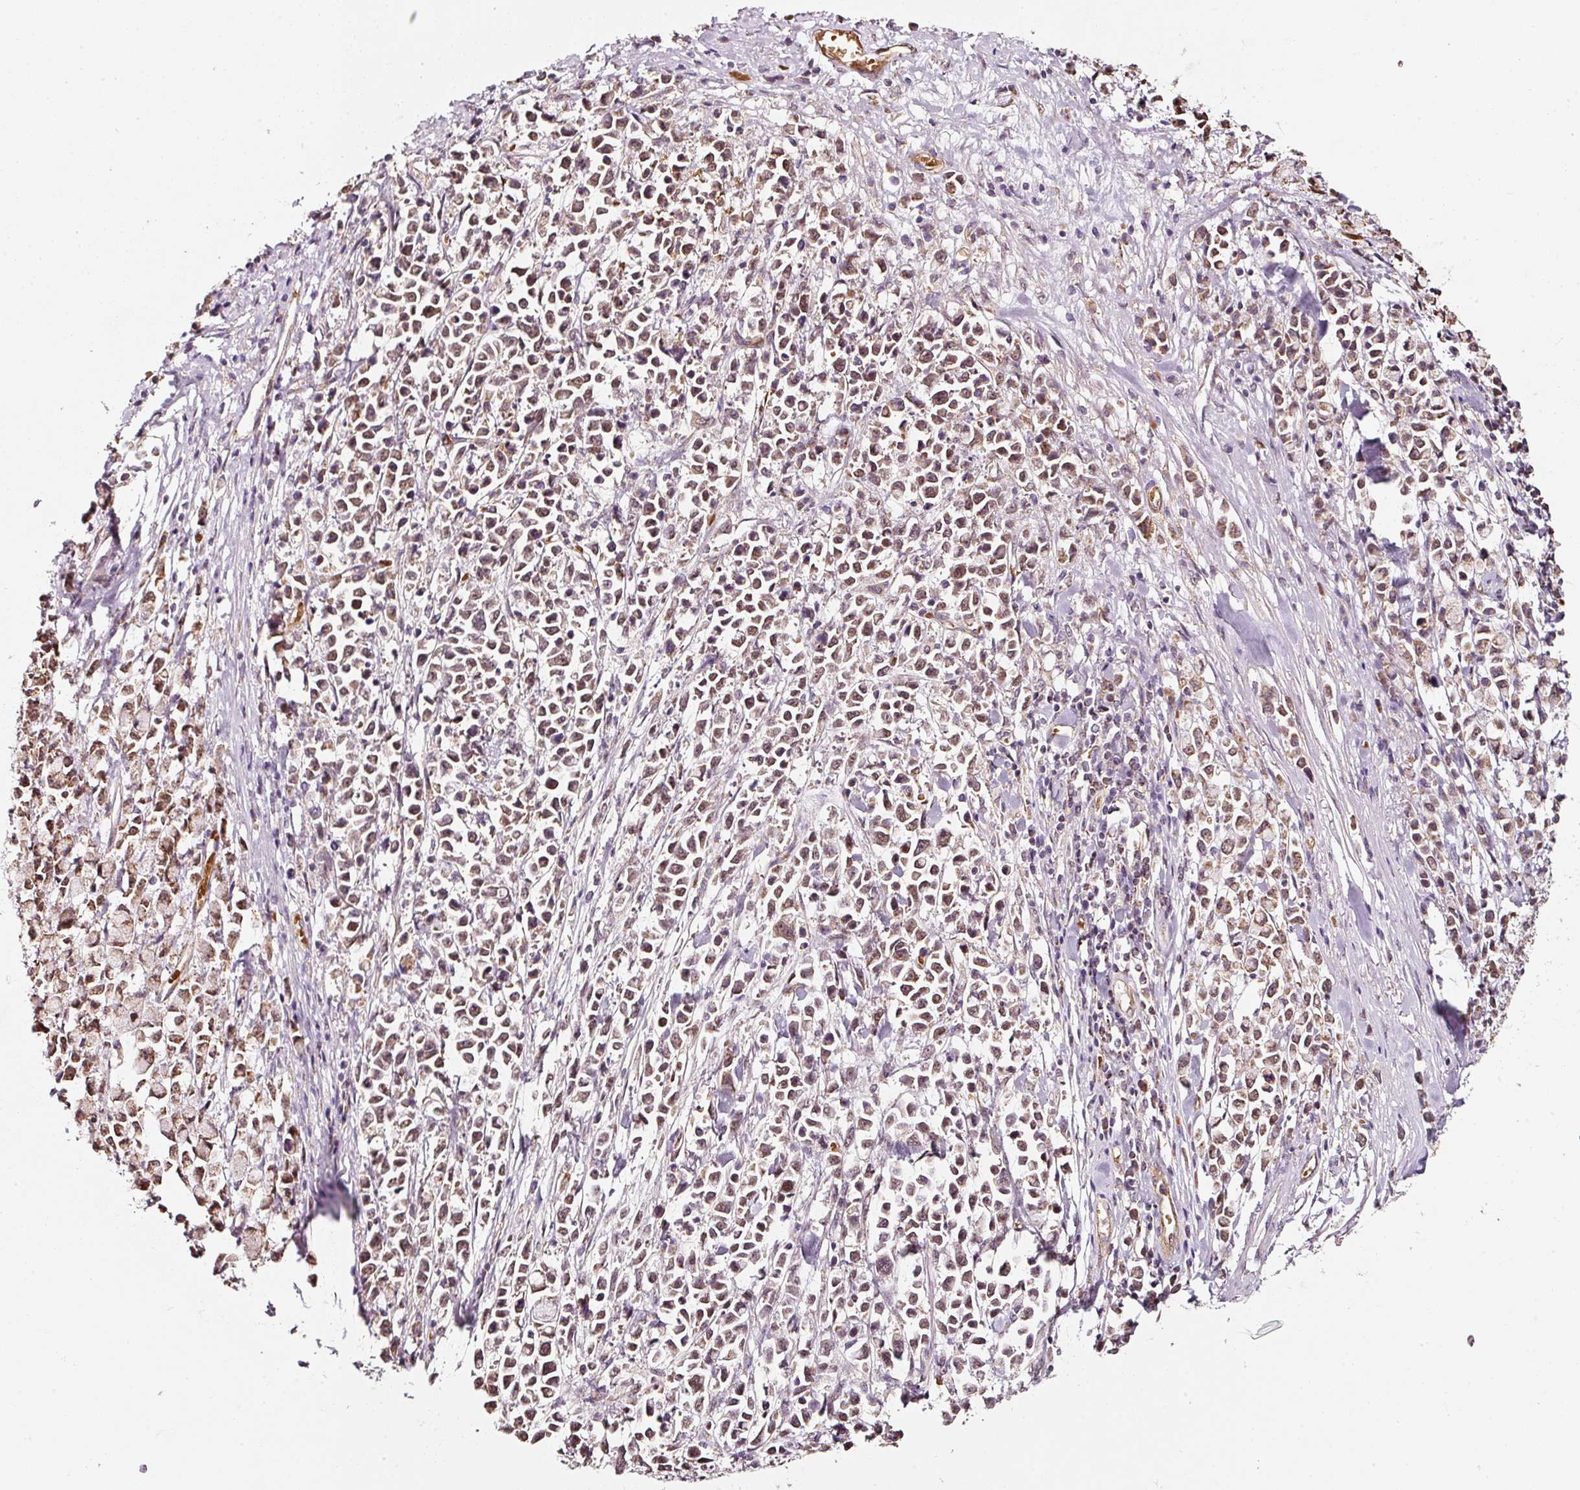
{"staining": {"intensity": "moderate", "quantity": ">75%", "location": "cytoplasmic/membranous,nuclear"}, "tissue": "stomach cancer", "cell_type": "Tumor cells", "image_type": "cancer", "snomed": [{"axis": "morphology", "description": "Adenocarcinoma, NOS"}, {"axis": "topography", "description": "Stomach"}], "caption": "The image shows staining of adenocarcinoma (stomach), revealing moderate cytoplasmic/membranous and nuclear protein expression (brown color) within tumor cells. (brown staining indicates protein expression, while blue staining denotes nuclei).", "gene": "ZNF460", "patient": {"sex": "female", "age": 81}}